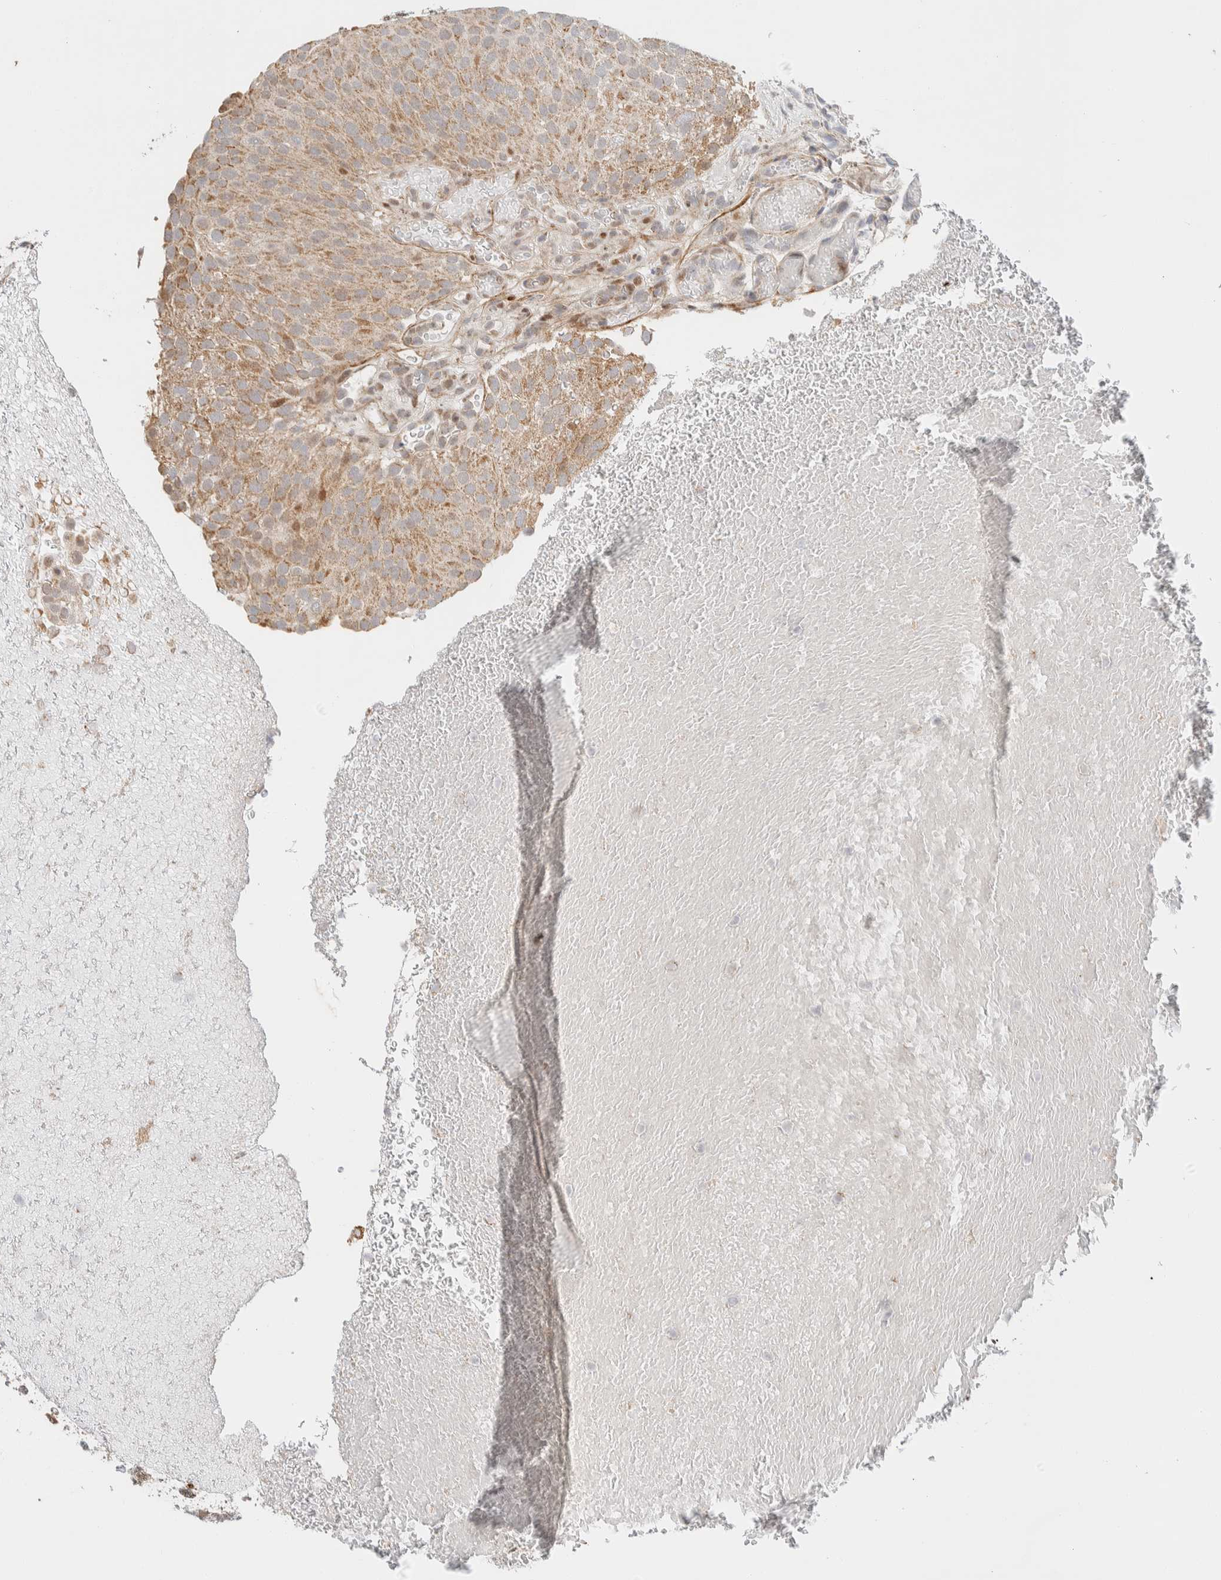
{"staining": {"intensity": "moderate", "quantity": ">75%", "location": "cytoplasmic/membranous"}, "tissue": "urothelial cancer", "cell_type": "Tumor cells", "image_type": "cancer", "snomed": [{"axis": "morphology", "description": "Urothelial carcinoma, Low grade"}, {"axis": "topography", "description": "Urinary bladder"}], "caption": "Tumor cells display moderate cytoplasmic/membranous positivity in approximately >75% of cells in urothelial cancer. Using DAB (3,3'-diaminobenzidine) (brown) and hematoxylin (blue) stains, captured at high magnification using brightfield microscopy.", "gene": "TSPAN32", "patient": {"sex": "male", "age": 78}}